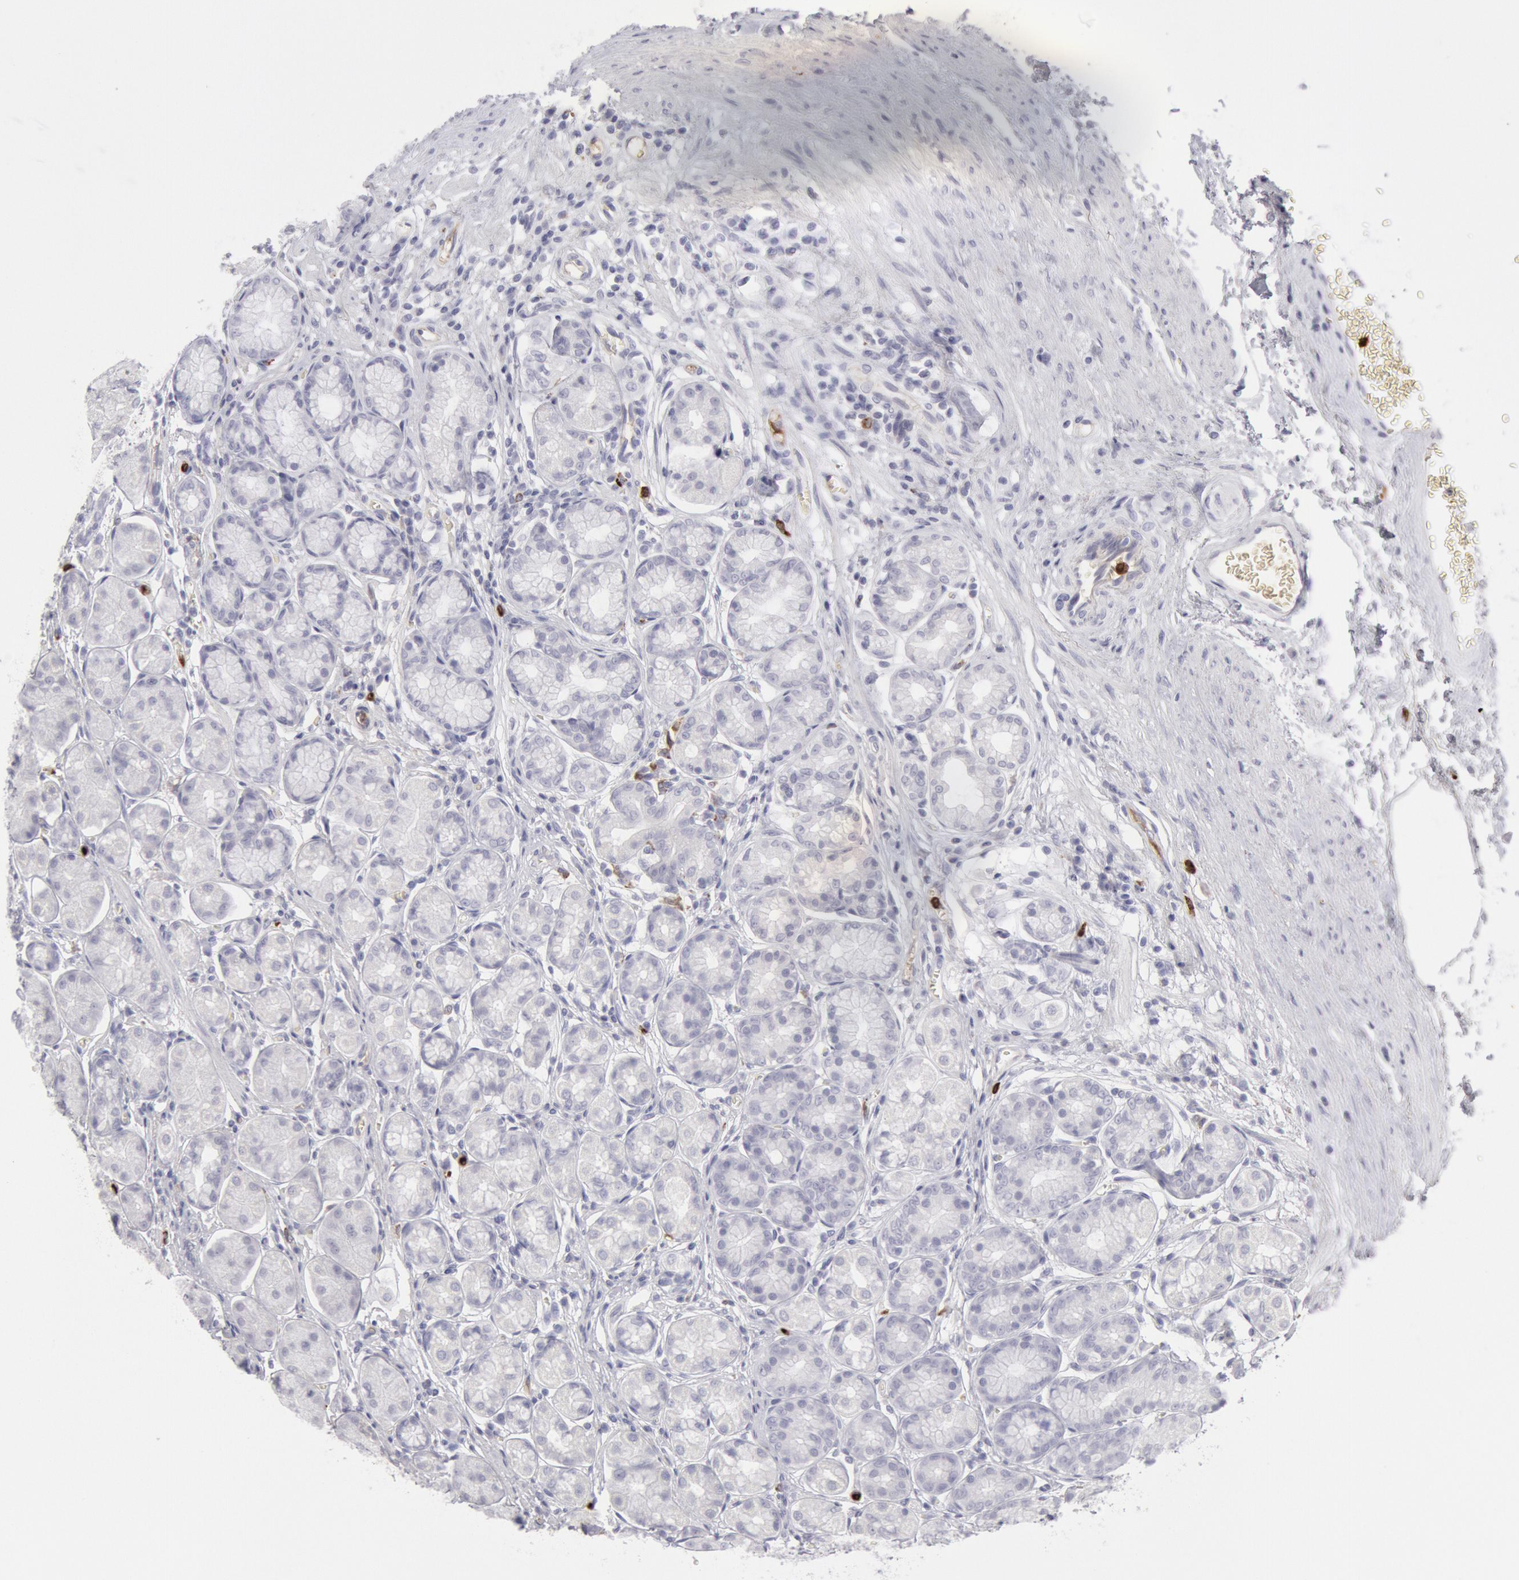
{"staining": {"intensity": "negative", "quantity": "none", "location": "none"}, "tissue": "stomach", "cell_type": "Glandular cells", "image_type": "normal", "snomed": [{"axis": "morphology", "description": "Normal tissue, NOS"}, {"axis": "topography", "description": "Stomach"}, {"axis": "topography", "description": "Stomach, lower"}], "caption": "IHC micrograph of normal stomach: human stomach stained with DAB (3,3'-diaminobenzidine) exhibits no significant protein expression in glandular cells.", "gene": "FCN1", "patient": {"sex": "male", "age": 76}}